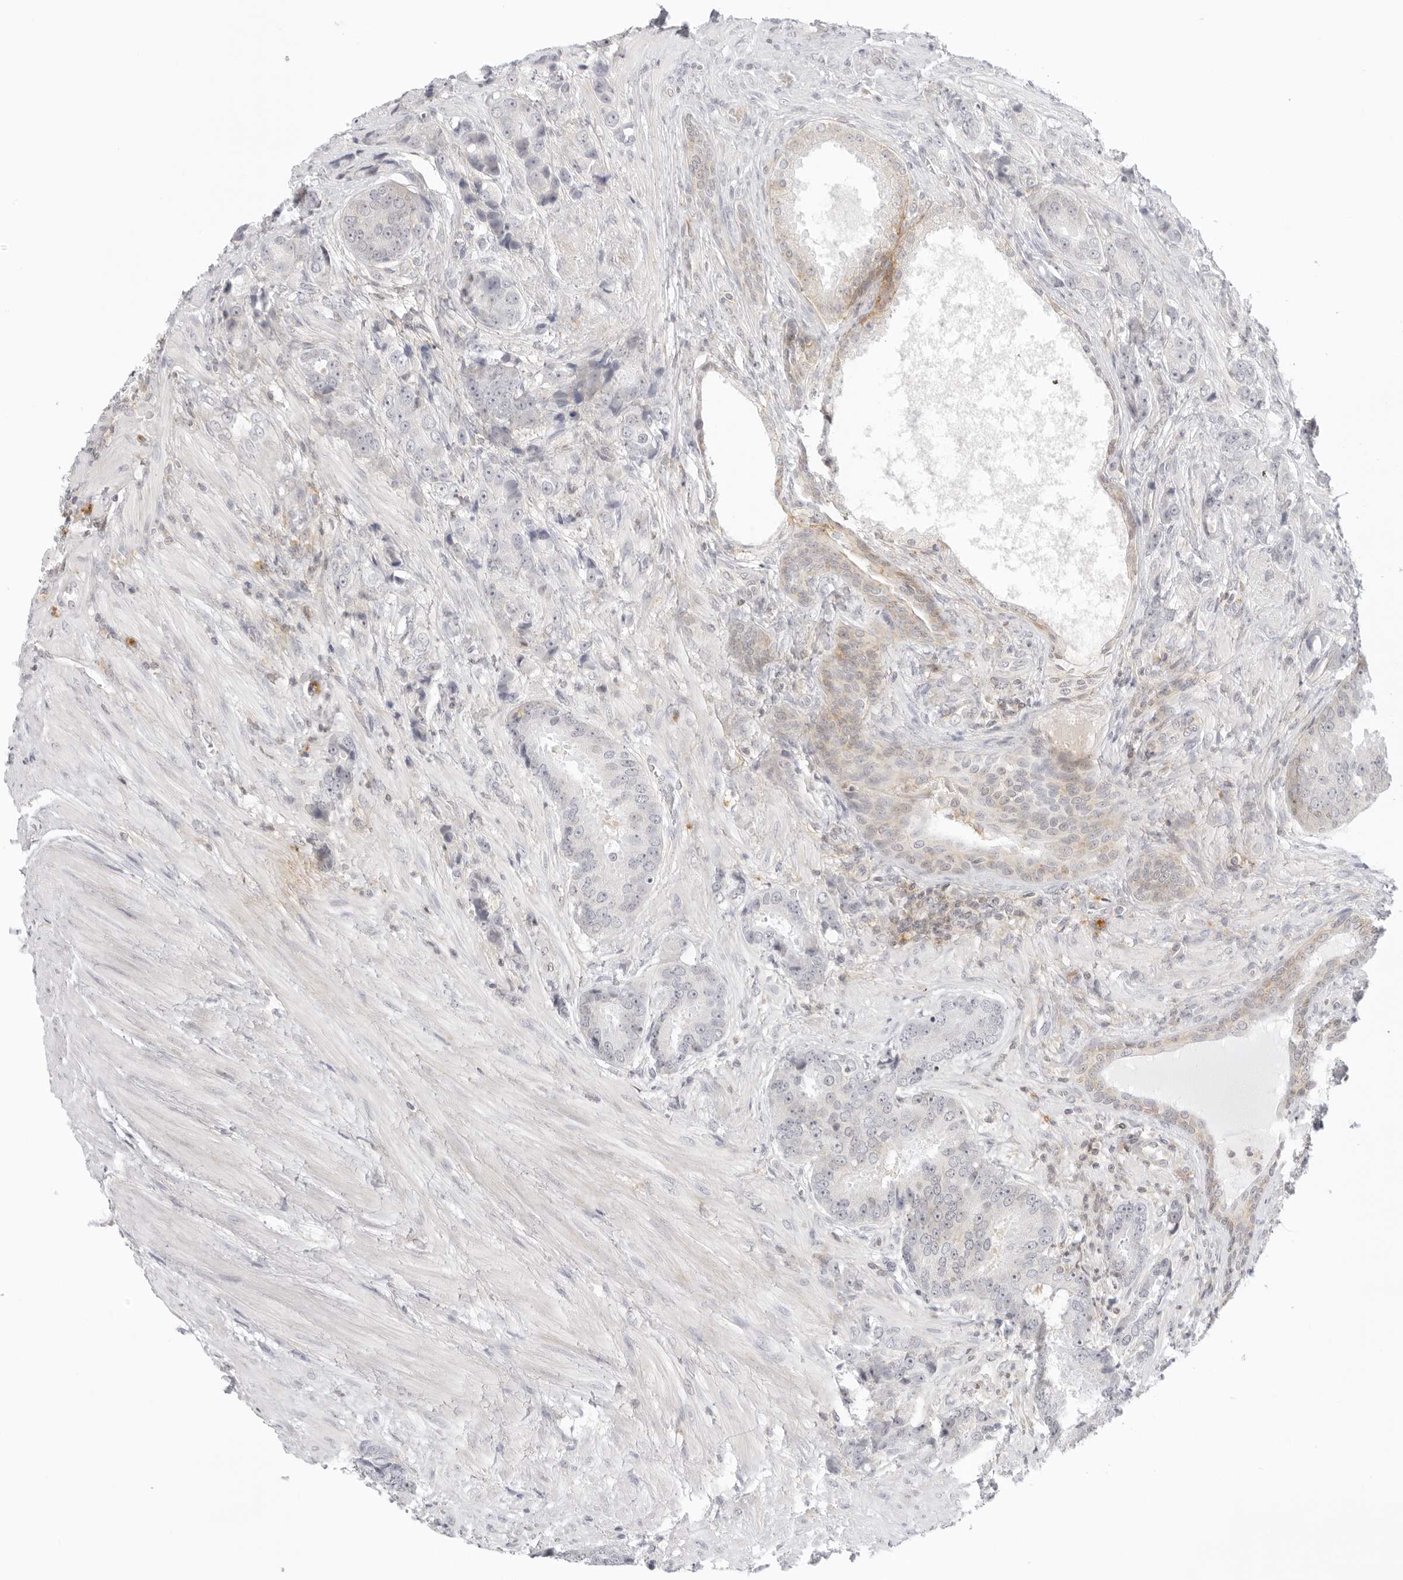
{"staining": {"intensity": "weak", "quantity": "<25%", "location": "cytoplasmic/membranous"}, "tissue": "prostate cancer", "cell_type": "Tumor cells", "image_type": "cancer", "snomed": [{"axis": "morphology", "description": "Adenocarcinoma, High grade"}, {"axis": "topography", "description": "Prostate"}], "caption": "DAB (3,3'-diaminobenzidine) immunohistochemical staining of human prostate high-grade adenocarcinoma shows no significant expression in tumor cells.", "gene": "TNFRSF14", "patient": {"sex": "male", "age": 60}}